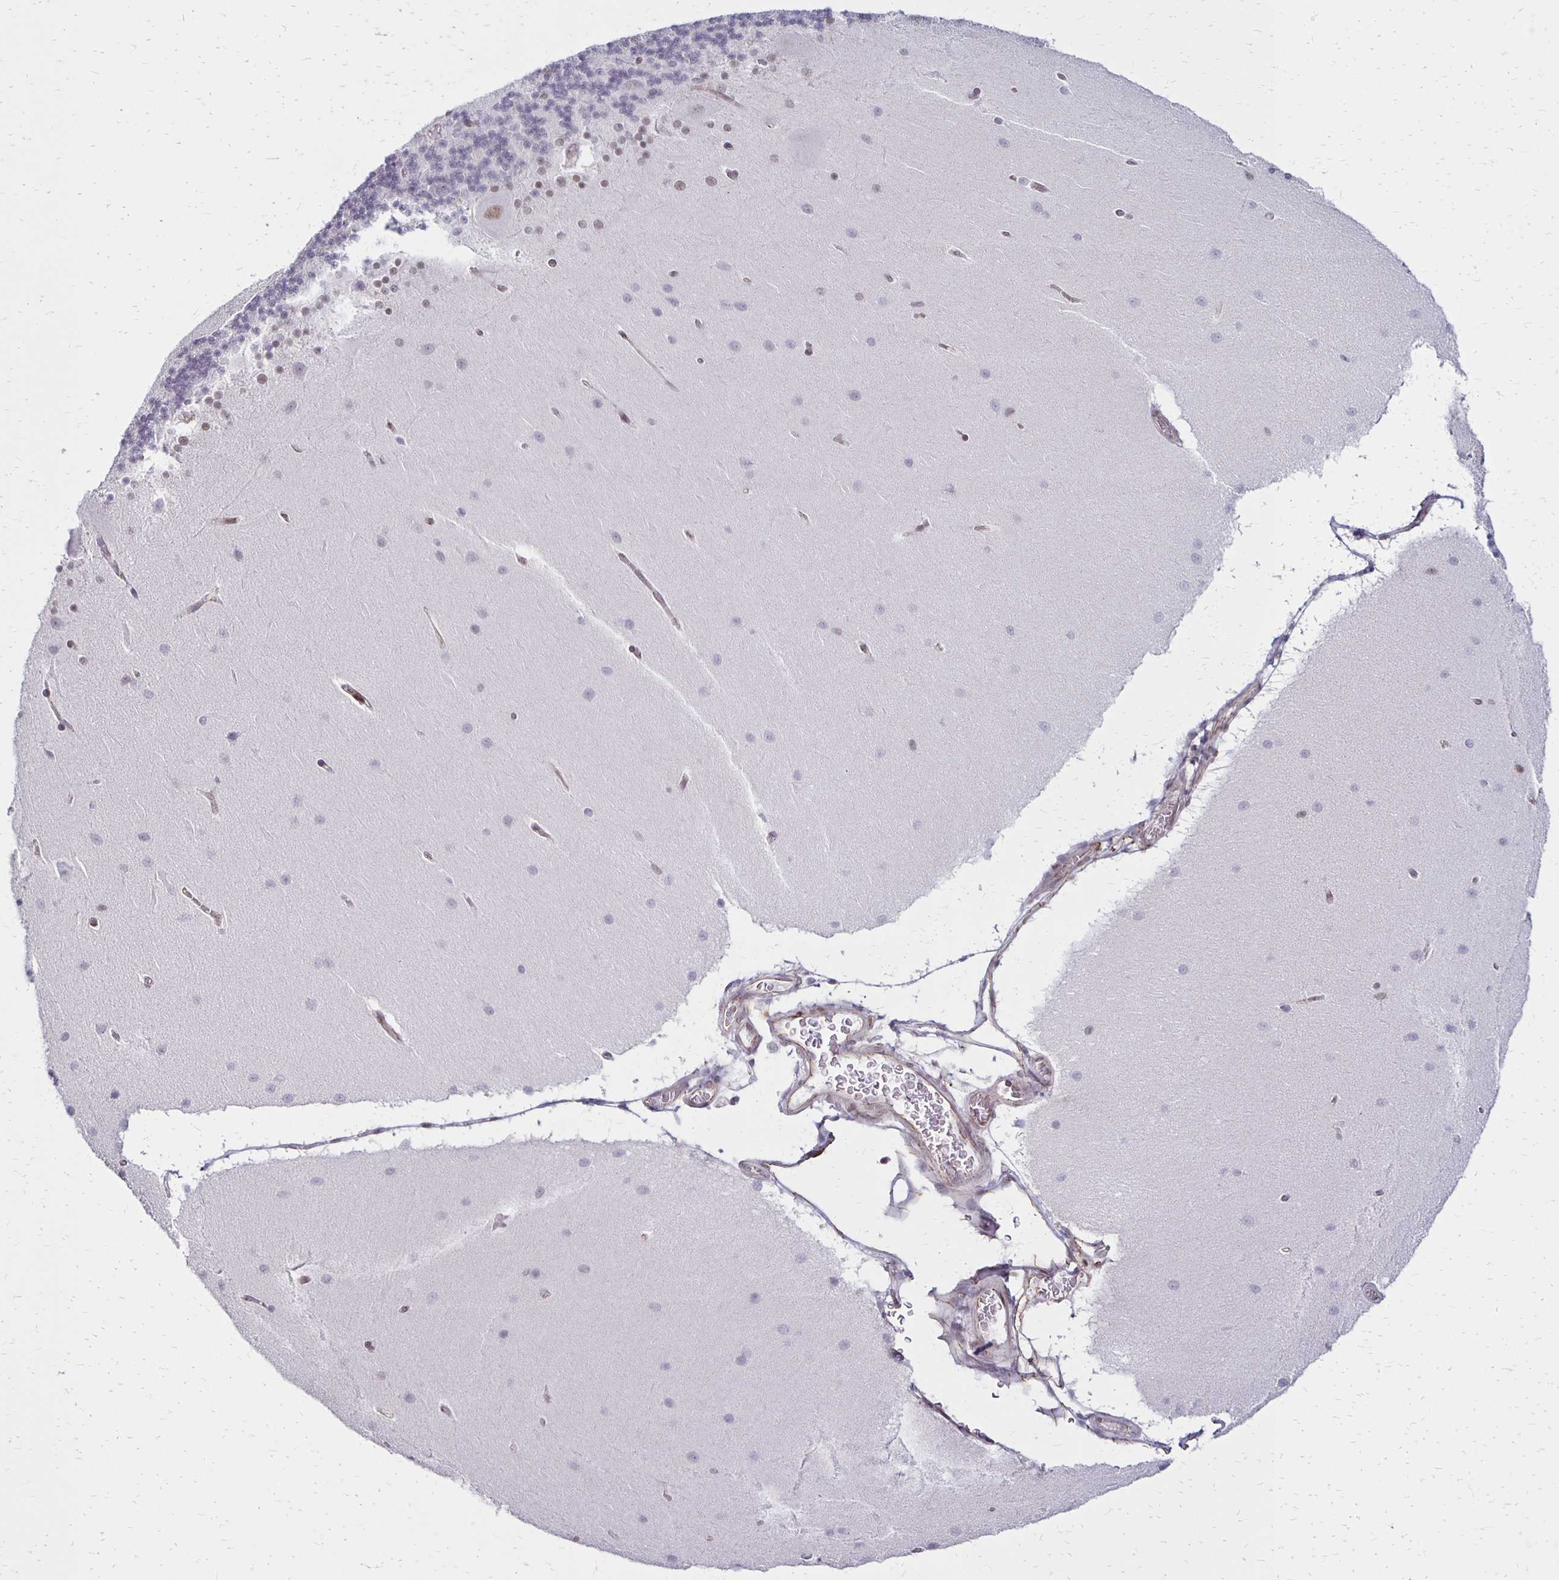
{"staining": {"intensity": "weak", "quantity": "<25%", "location": "nuclear"}, "tissue": "cerebellum", "cell_type": "Cells in granular layer", "image_type": "normal", "snomed": [{"axis": "morphology", "description": "Normal tissue, NOS"}, {"axis": "topography", "description": "Cerebellum"}], "caption": "IHC of benign human cerebellum displays no staining in cells in granular layer.", "gene": "DDB2", "patient": {"sex": "female", "age": 54}}